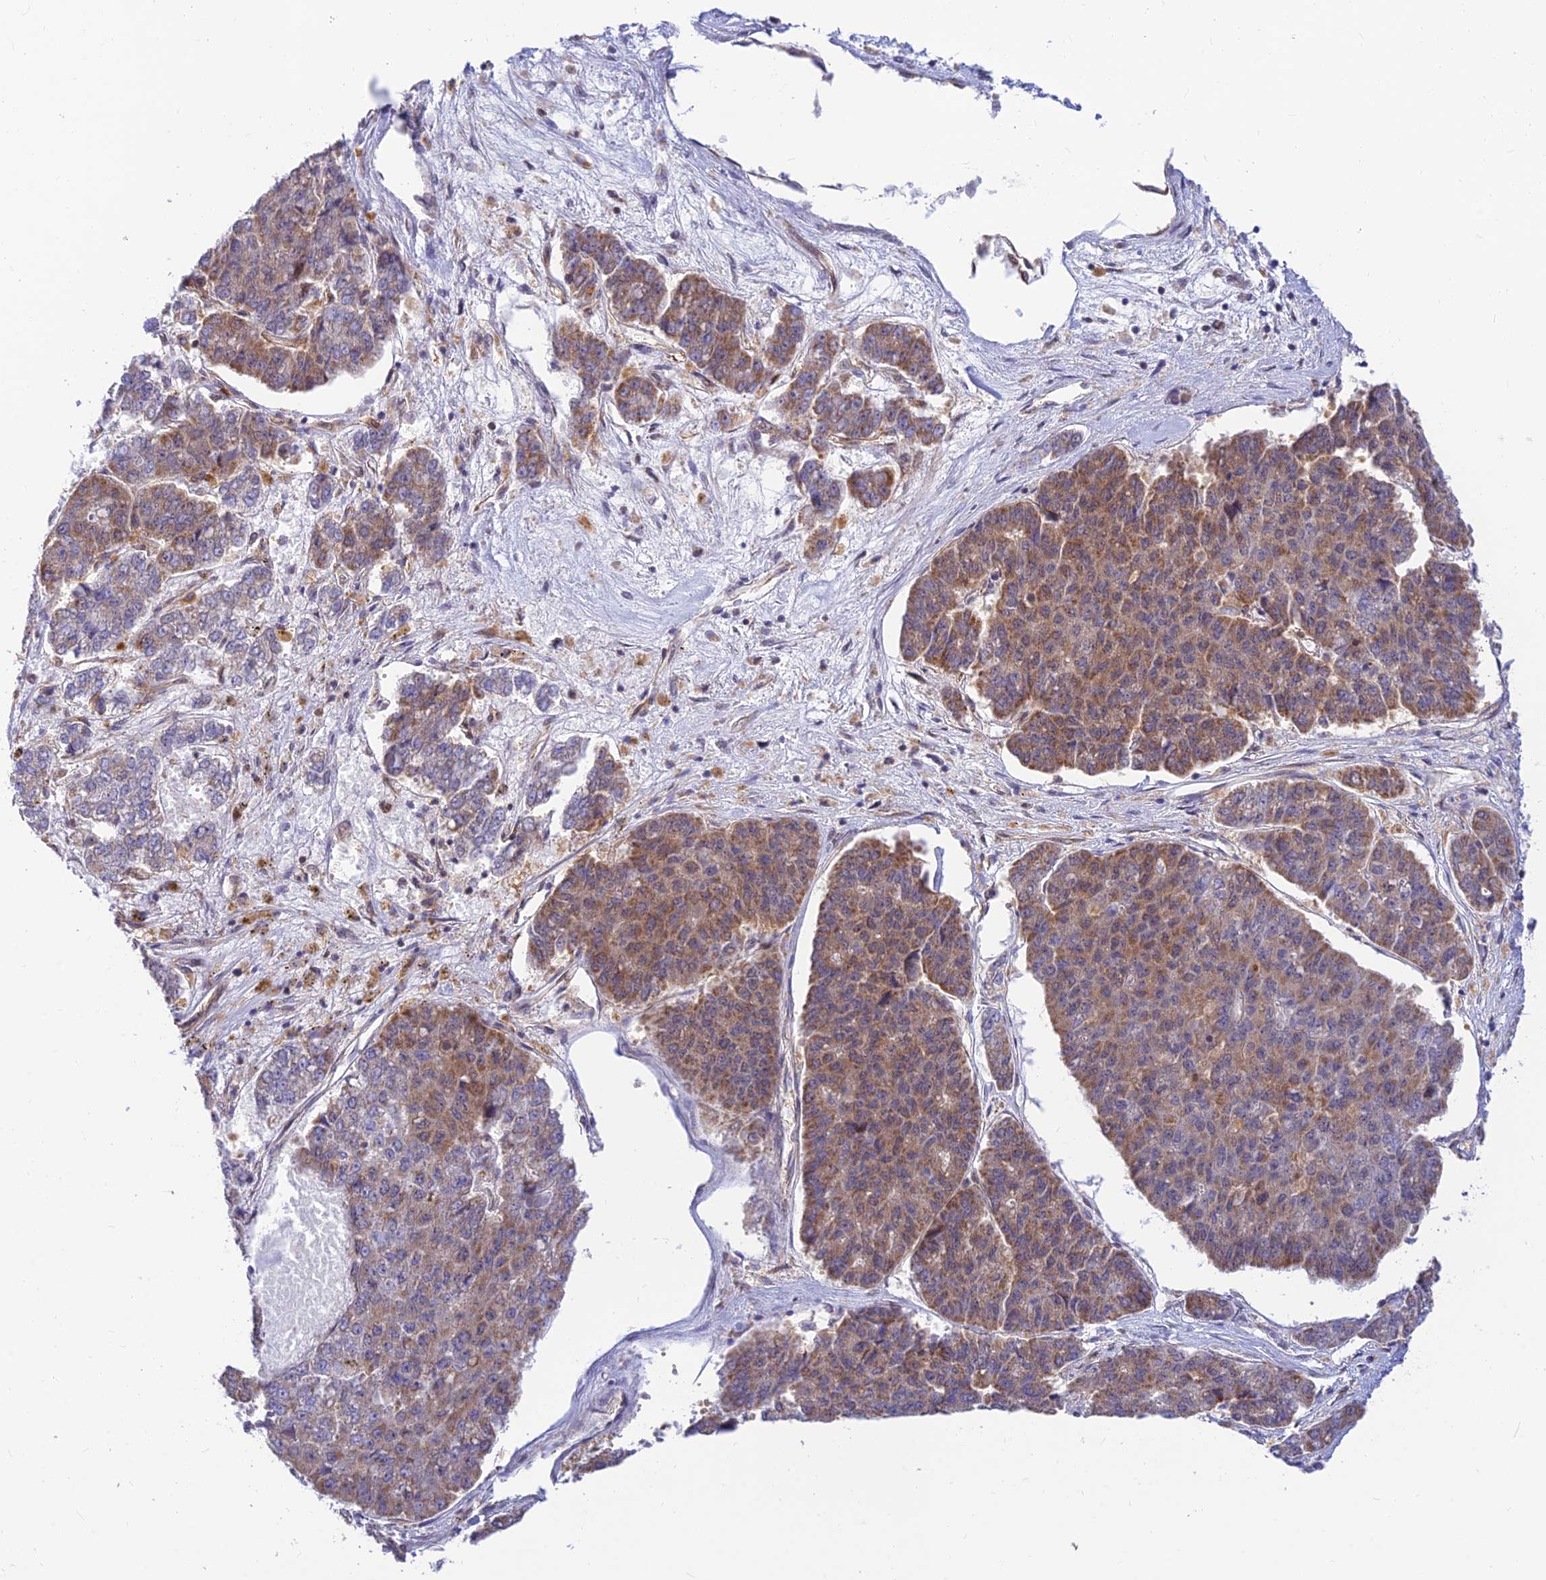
{"staining": {"intensity": "moderate", "quantity": "25%-75%", "location": "cytoplasmic/membranous"}, "tissue": "pancreatic cancer", "cell_type": "Tumor cells", "image_type": "cancer", "snomed": [{"axis": "morphology", "description": "Adenocarcinoma, NOS"}, {"axis": "topography", "description": "Pancreas"}], "caption": "This photomicrograph reveals adenocarcinoma (pancreatic) stained with immunohistochemistry (IHC) to label a protein in brown. The cytoplasmic/membranous of tumor cells show moderate positivity for the protein. Nuclei are counter-stained blue.", "gene": "LYSMD2", "patient": {"sex": "male", "age": 50}}